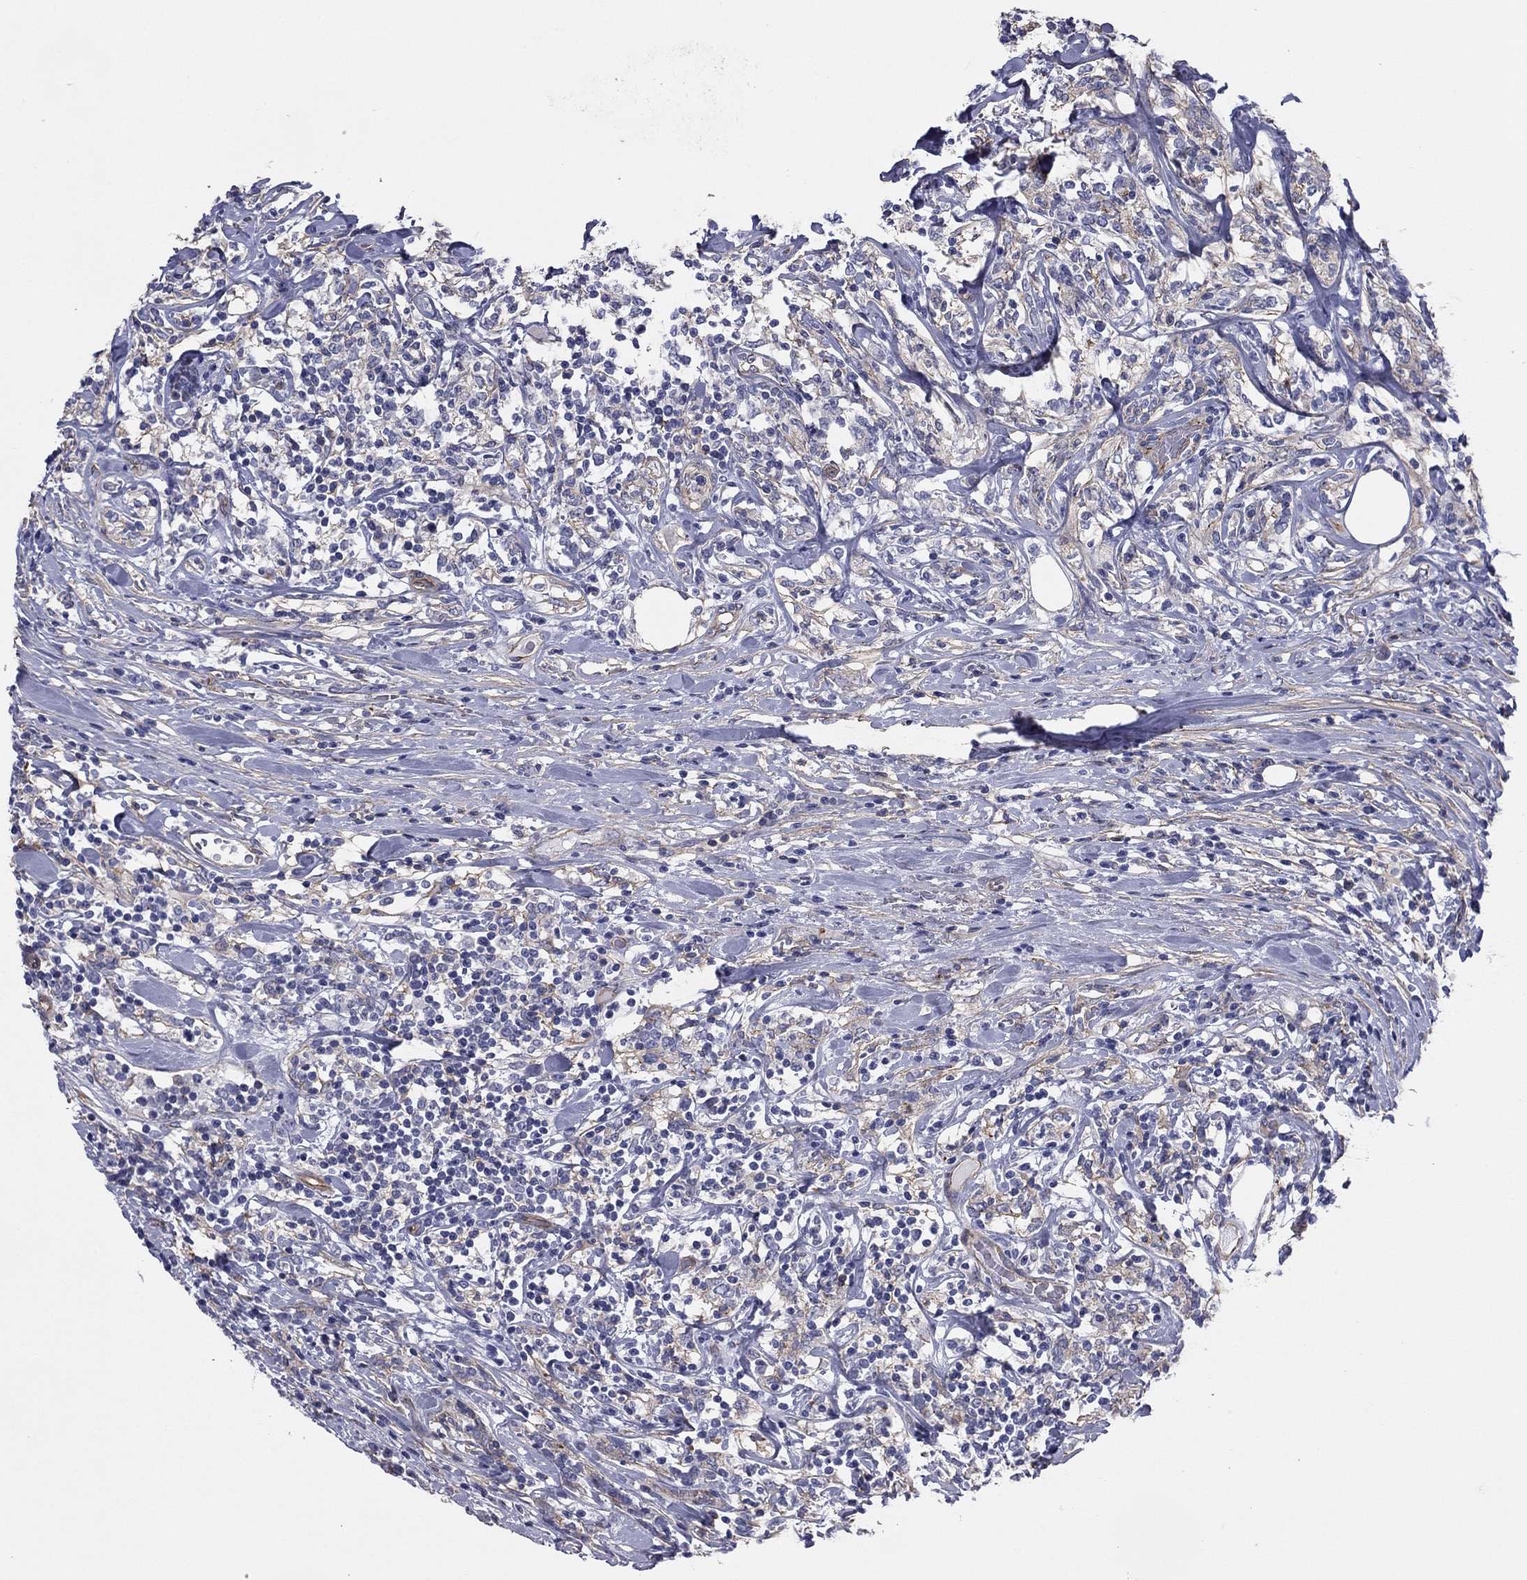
{"staining": {"intensity": "negative", "quantity": "none", "location": "none"}, "tissue": "lymphoma", "cell_type": "Tumor cells", "image_type": "cancer", "snomed": [{"axis": "morphology", "description": "Malignant lymphoma, non-Hodgkin's type, High grade"}, {"axis": "topography", "description": "Lymph node"}], "caption": "A high-resolution image shows IHC staining of lymphoma, which displays no significant expression in tumor cells.", "gene": "TCHH", "patient": {"sex": "female", "age": 84}}